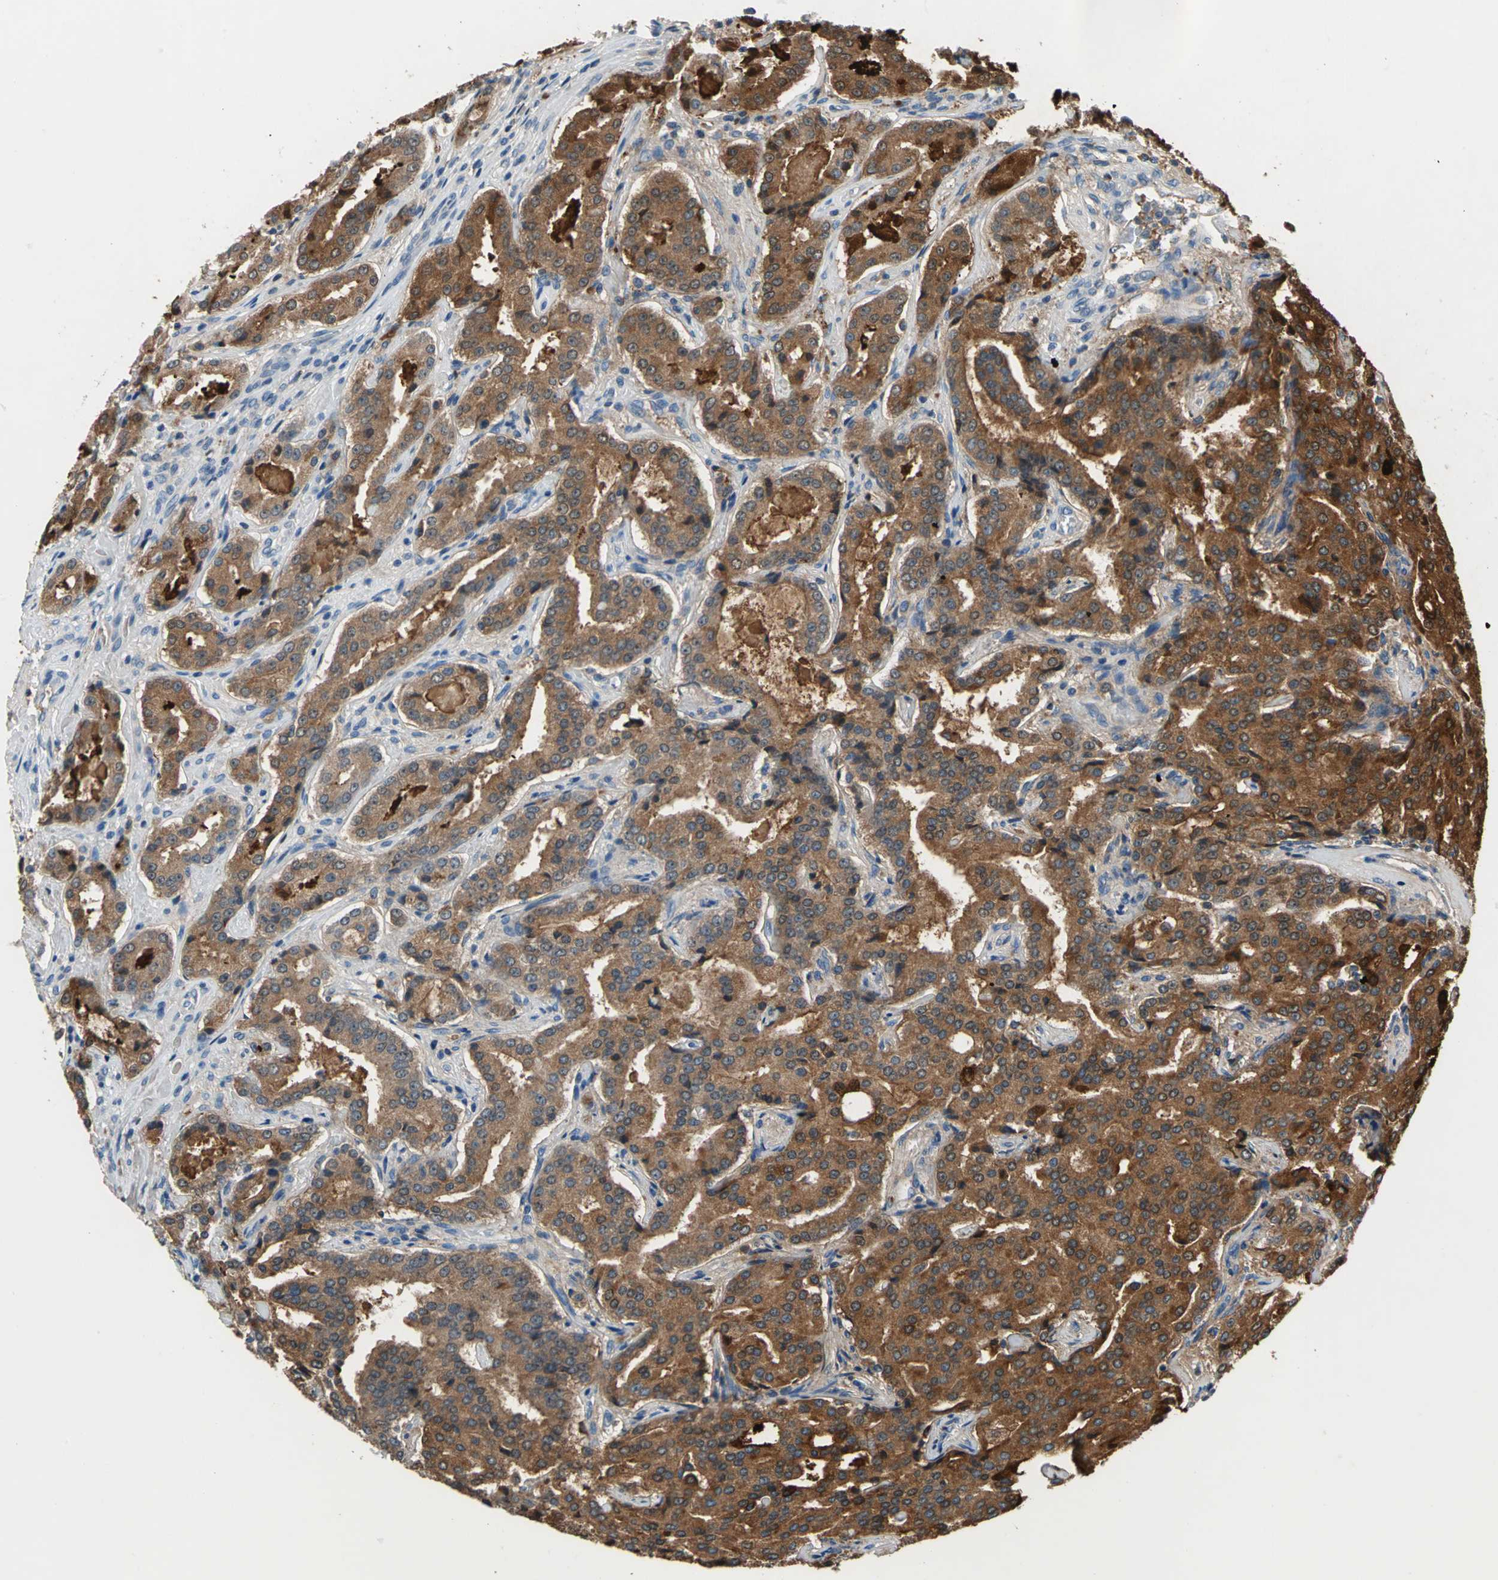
{"staining": {"intensity": "strong", "quantity": ">75%", "location": "cytoplasmic/membranous"}, "tissue": "prostate cancer", "cell_type": "Tumor cells", "image_type": "cancer", "snomed": [{"axis": "morphology", "description": "Adenocarcinoma, High grade"}, {"axis": "topography", "description": "Prostate"}], "caption": "High-power microscopy captured an immunohistochemistry photomicrograph of prostate cancer, revealing strong cytoplasmic/membranous staining in about >75% of tumor cells.", "gene": "ZNF415", "patient": {"sex": "male", "age": 72}}